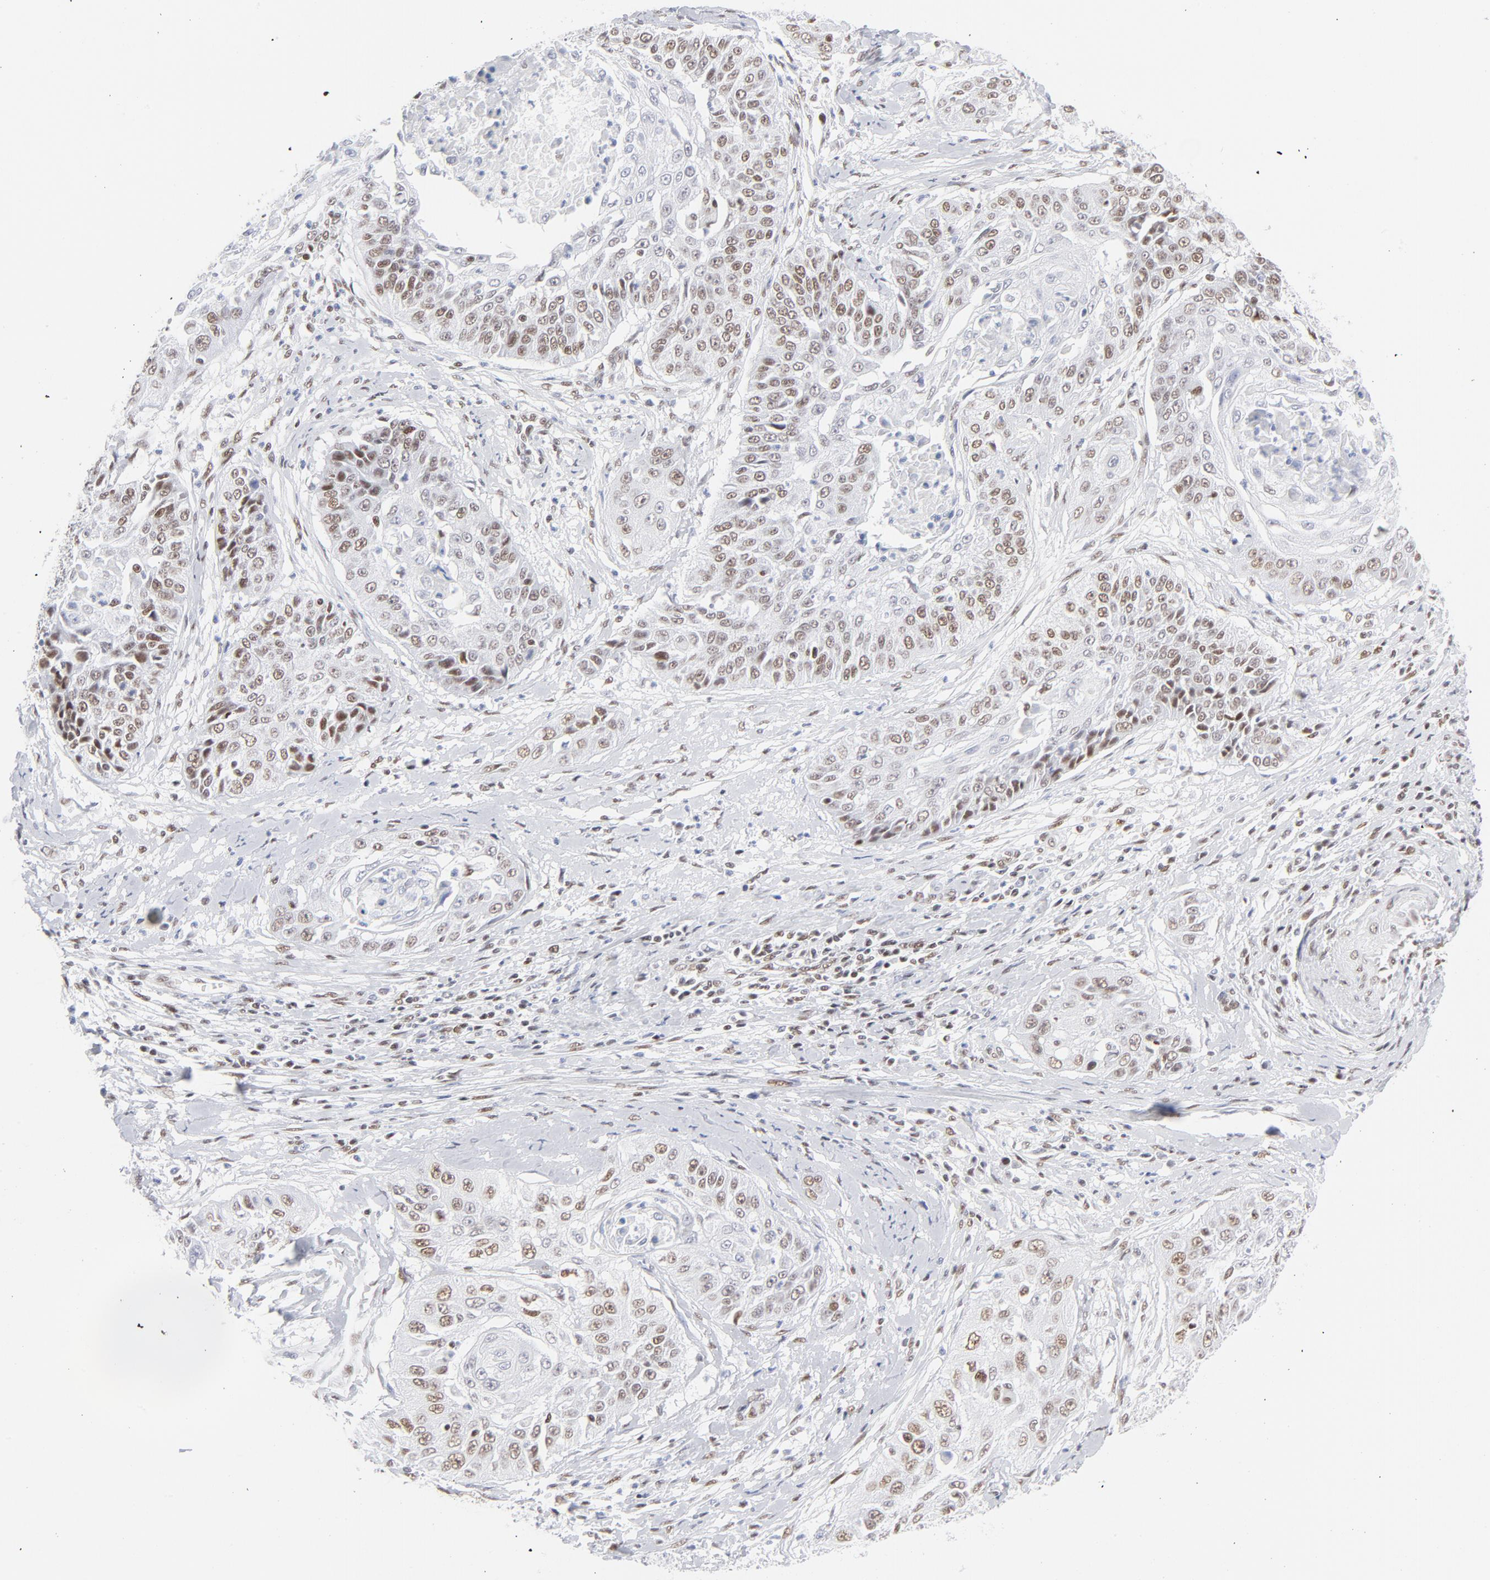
{"staining": {"intensity": "moderate", "quantity": "25%-75%", "location": "nuclear"}, "tissue": "cervical cancer", "cell_type": "Tumor cells", "image_type": "cancer", "snomed": [{"axis": "morphology", "description": "Squamous cell carcinoma, NOS"}, {"axis": "topography", "description": "Cervix"}], "caption": "Cervical squamous cell carcinoma stained with a brown dye reveals moderate nuclear positive positivity in approximately 25%-75% of tumor cells.", "gene": "ATF2", "patient": {"sex": "female", "age": 64}}